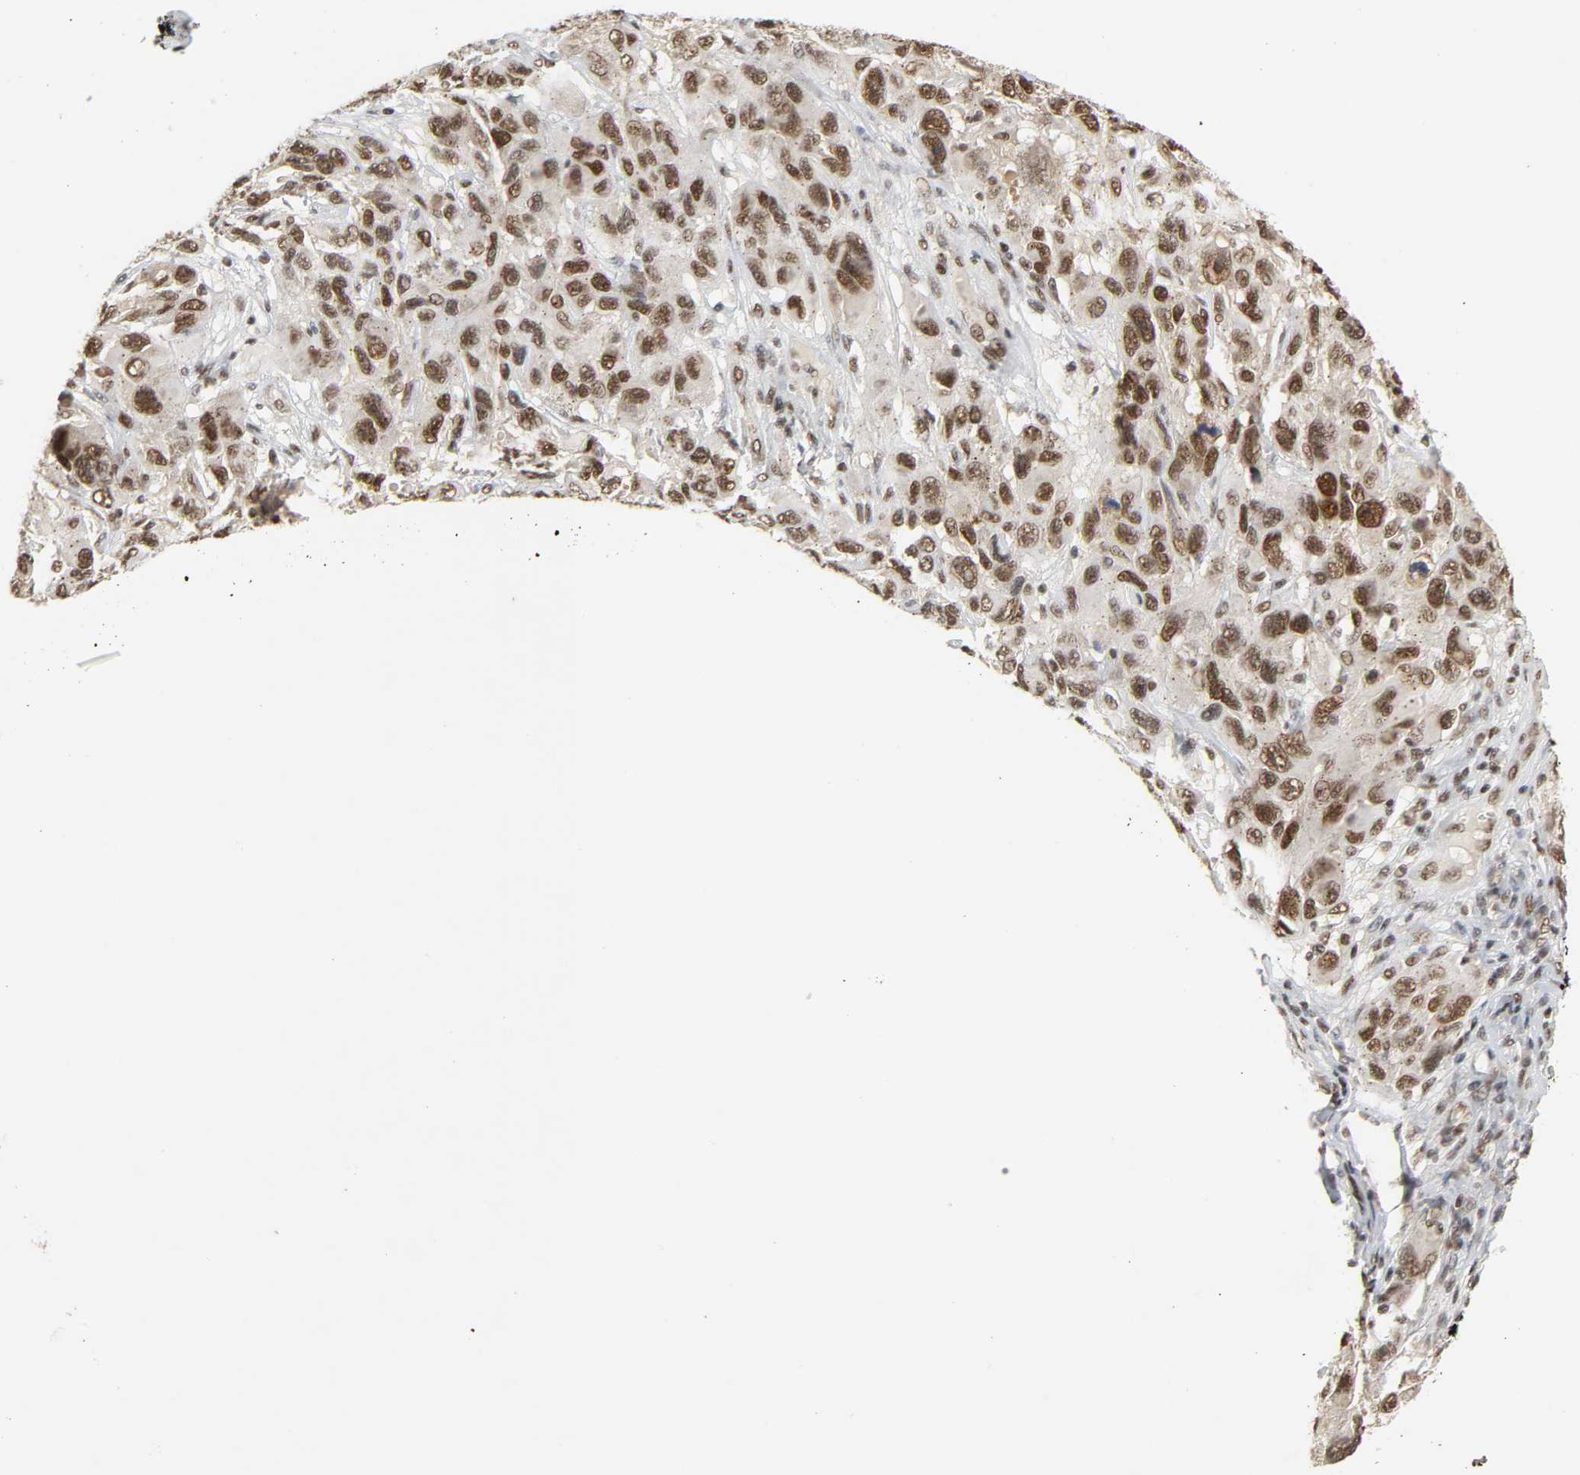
{"staining": {"intensity": "strong", "quantity": ">75%", "location": "nuclear"}, "tissue": "melanoma", "cell_type": "Tumor cells", "image_type": "cancer", "snomed": [{"axis": "morphology", "description": "Malignant melanoma, NOS"}, {"axis": "topography", "description": "Skin"}], "caption": "The histopathology image displays immunohistochemical staining of malignant melanoma. There is strong nuclear staining is identified in about >75% of tumor cells.", "gene": "NCOA6", "patient": {"sex": "male", "age": 53}}